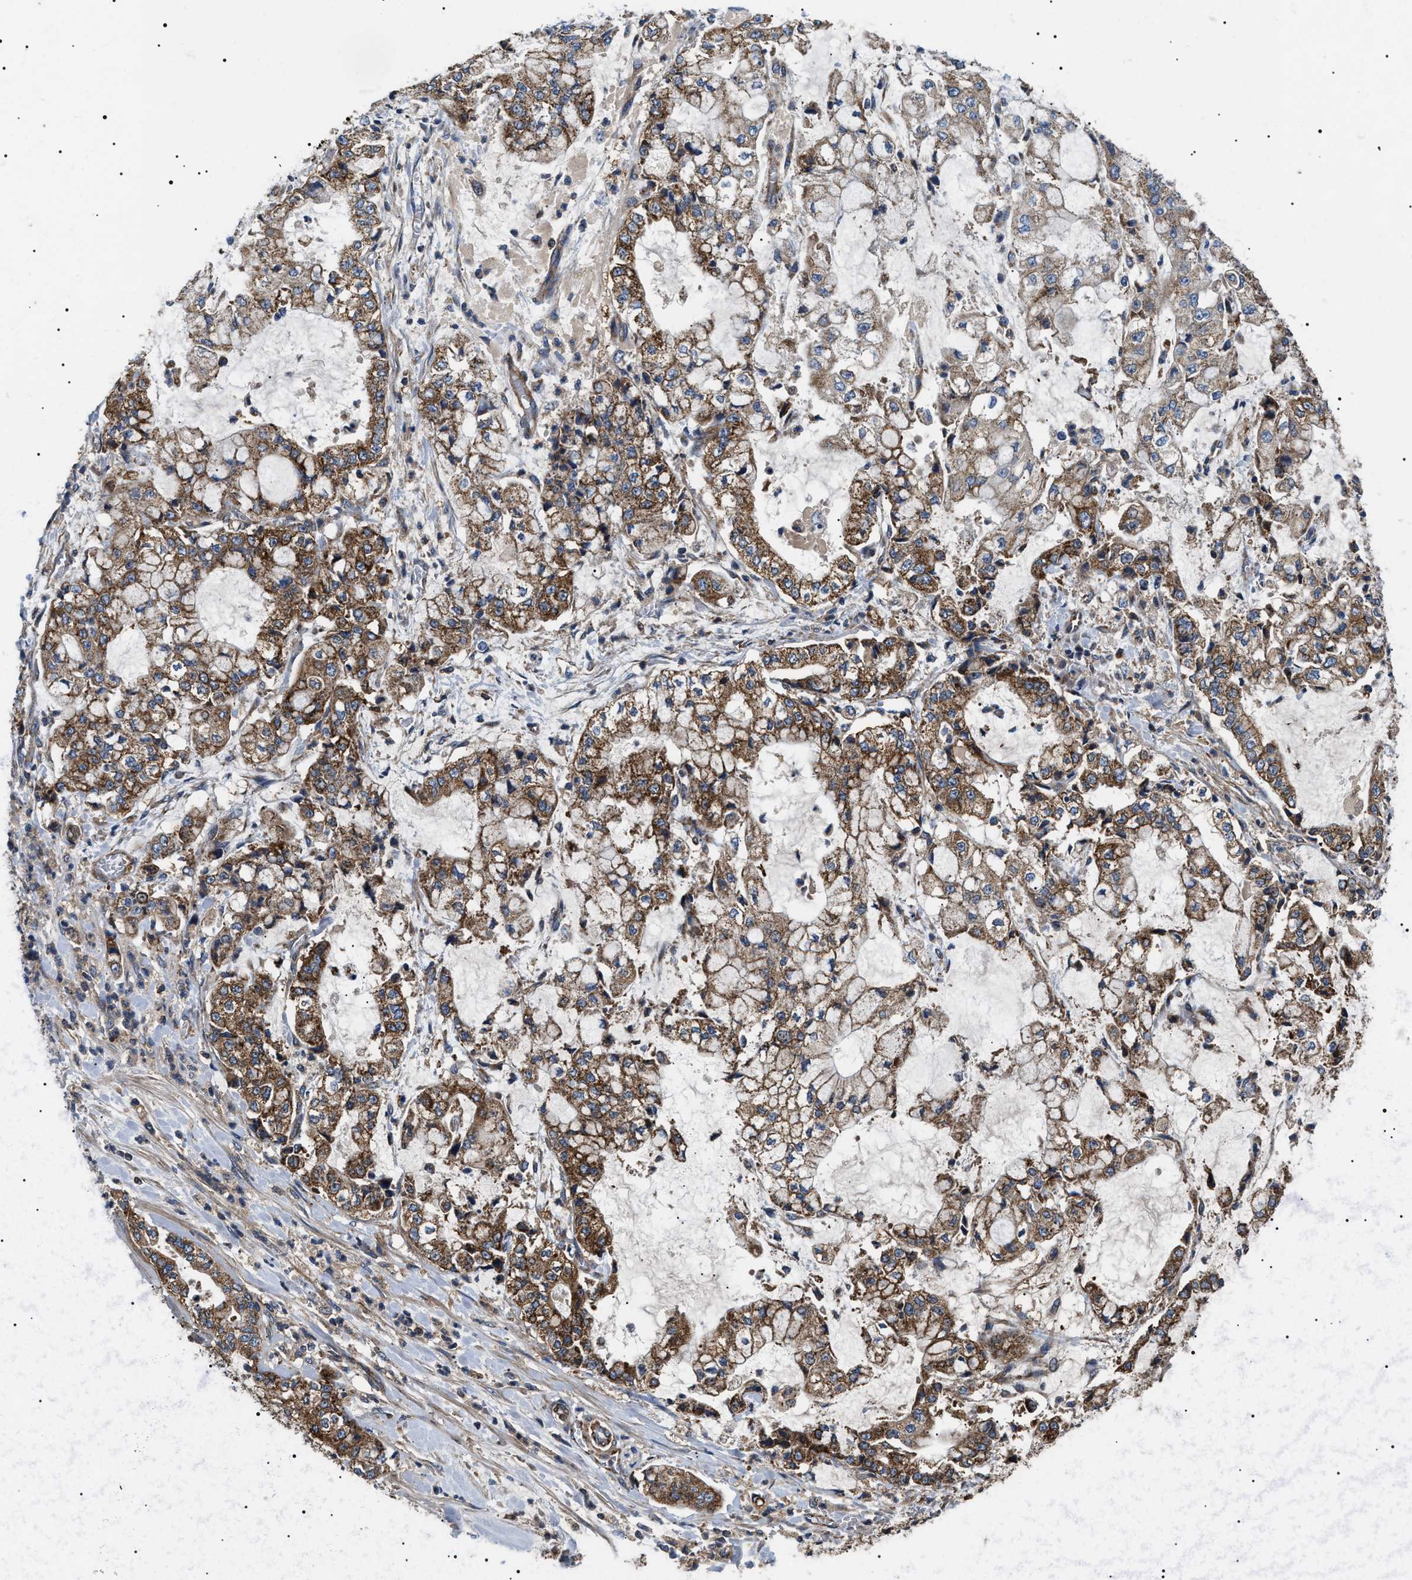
{"staining": {"intensity": "moderate", "quantity": ">75%", "location": "cytoplasmic/membranous"}, "tissue": "stomach cancer", "cell_type": "Tumor cells", "image_type": "cancer", "snomed": [{"axis": "morphology", "description": "Adenocarcinoma, NOS"}, {"axis": "topography", "description": "Stomach"}], "caption": "Protein expression analysis of stomach cancer (adenocarcinoma) shows moderate cytoplasmic/membranous staining in about >75% of tumor cells.", "gene": "OXSM", "patient": {"sex": "male", "age": 76}}